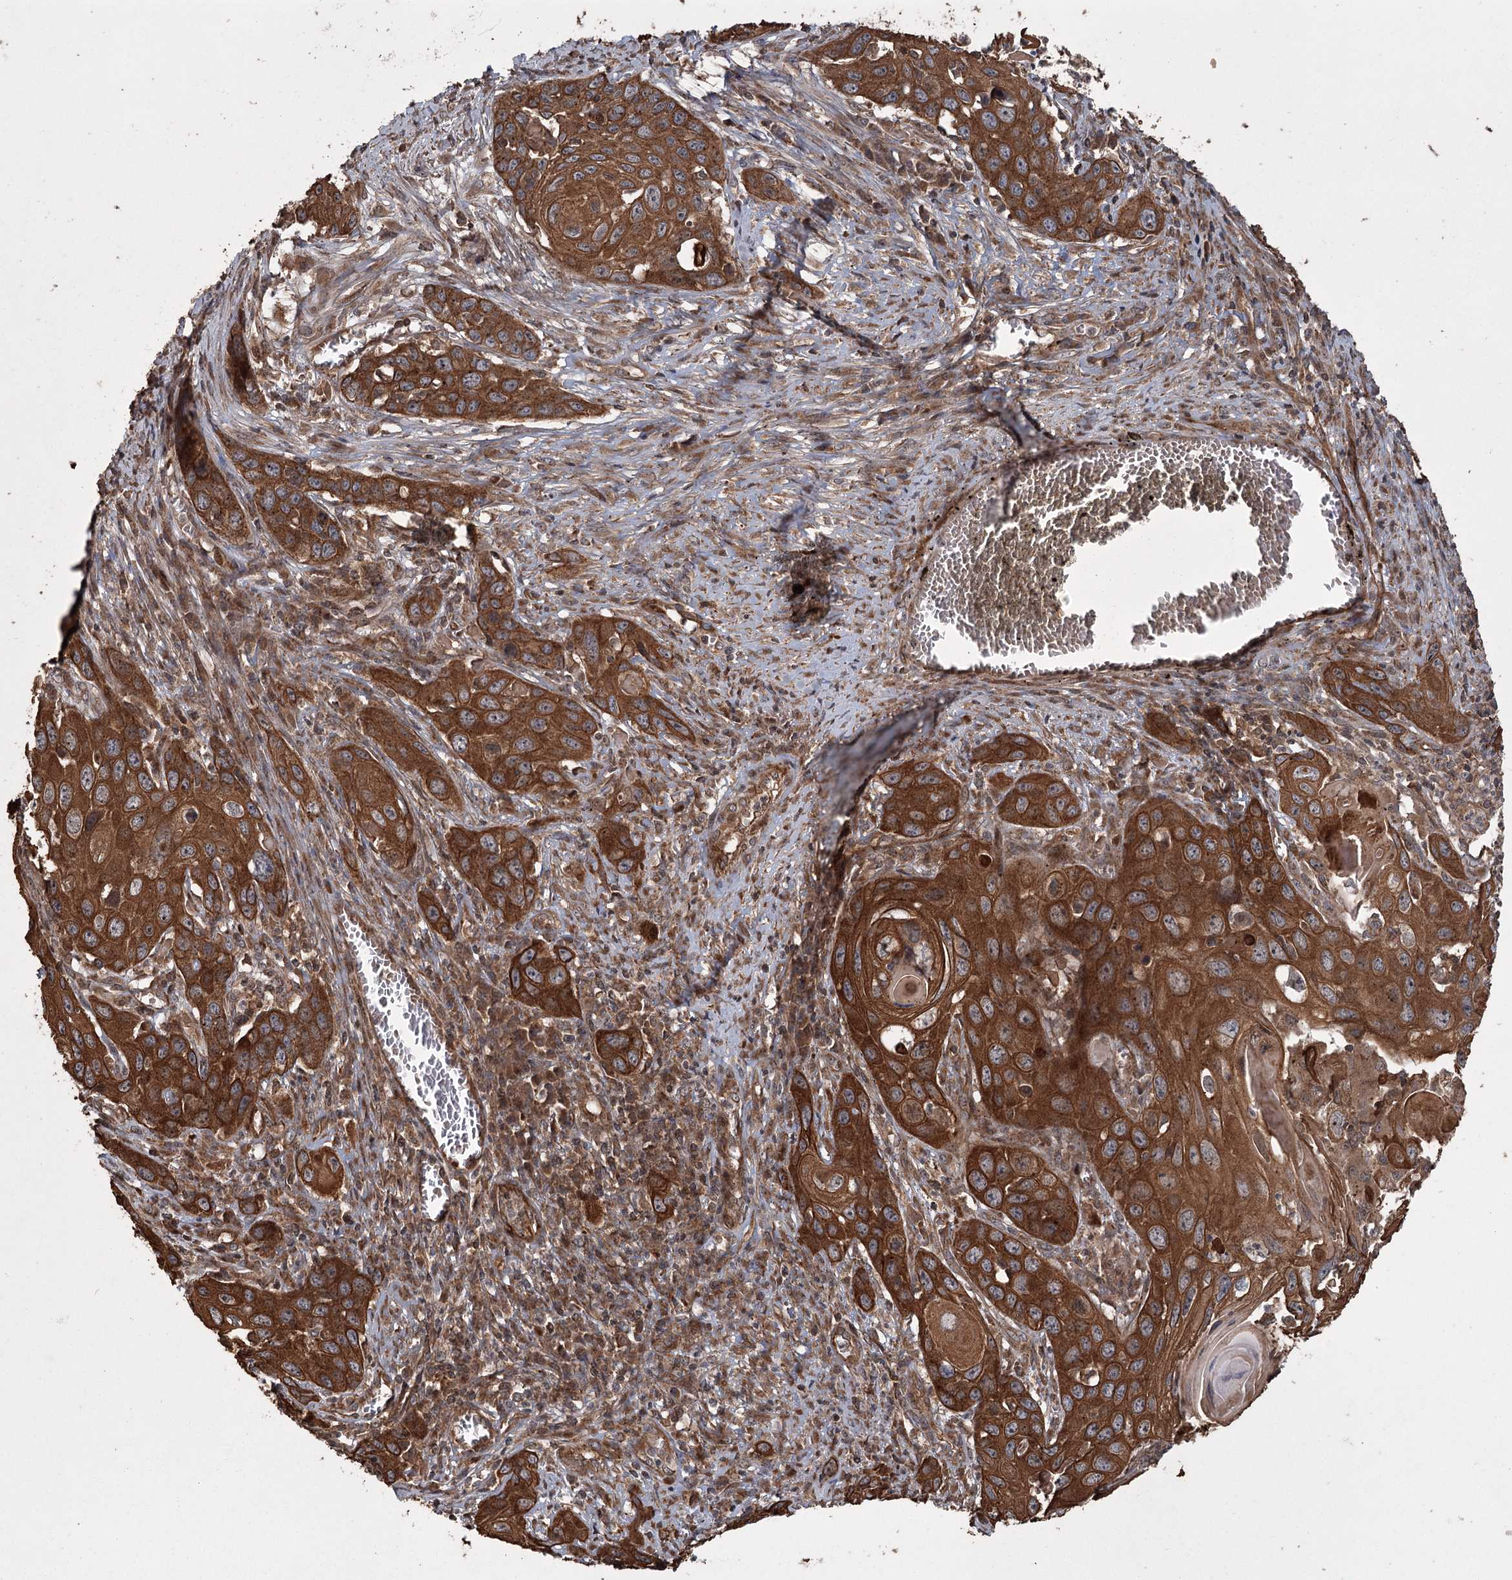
{"staining": {"intensity": "strong", "quantity": ">75%", "location": "cytoplasmic/membranous"}, "tissue": "skin cancer", "cell_type": "Tumor cells", "image_type": "cancer", "snomed": [{"axis": "morphology", "description": "Squamous cell carcinoma, NOS"}, {"axis": "topography", "description": "Skin"}], "caption": "This image demonstrates immunohistochemistry (IHC) staining of human skin cancer (squamous cell carcinoma), with high strong cytoplasmic/membranous staining in about >75% of tumor cells.", "gene": "RPAP3", "patient": {"sex": "male", "age": 55}}